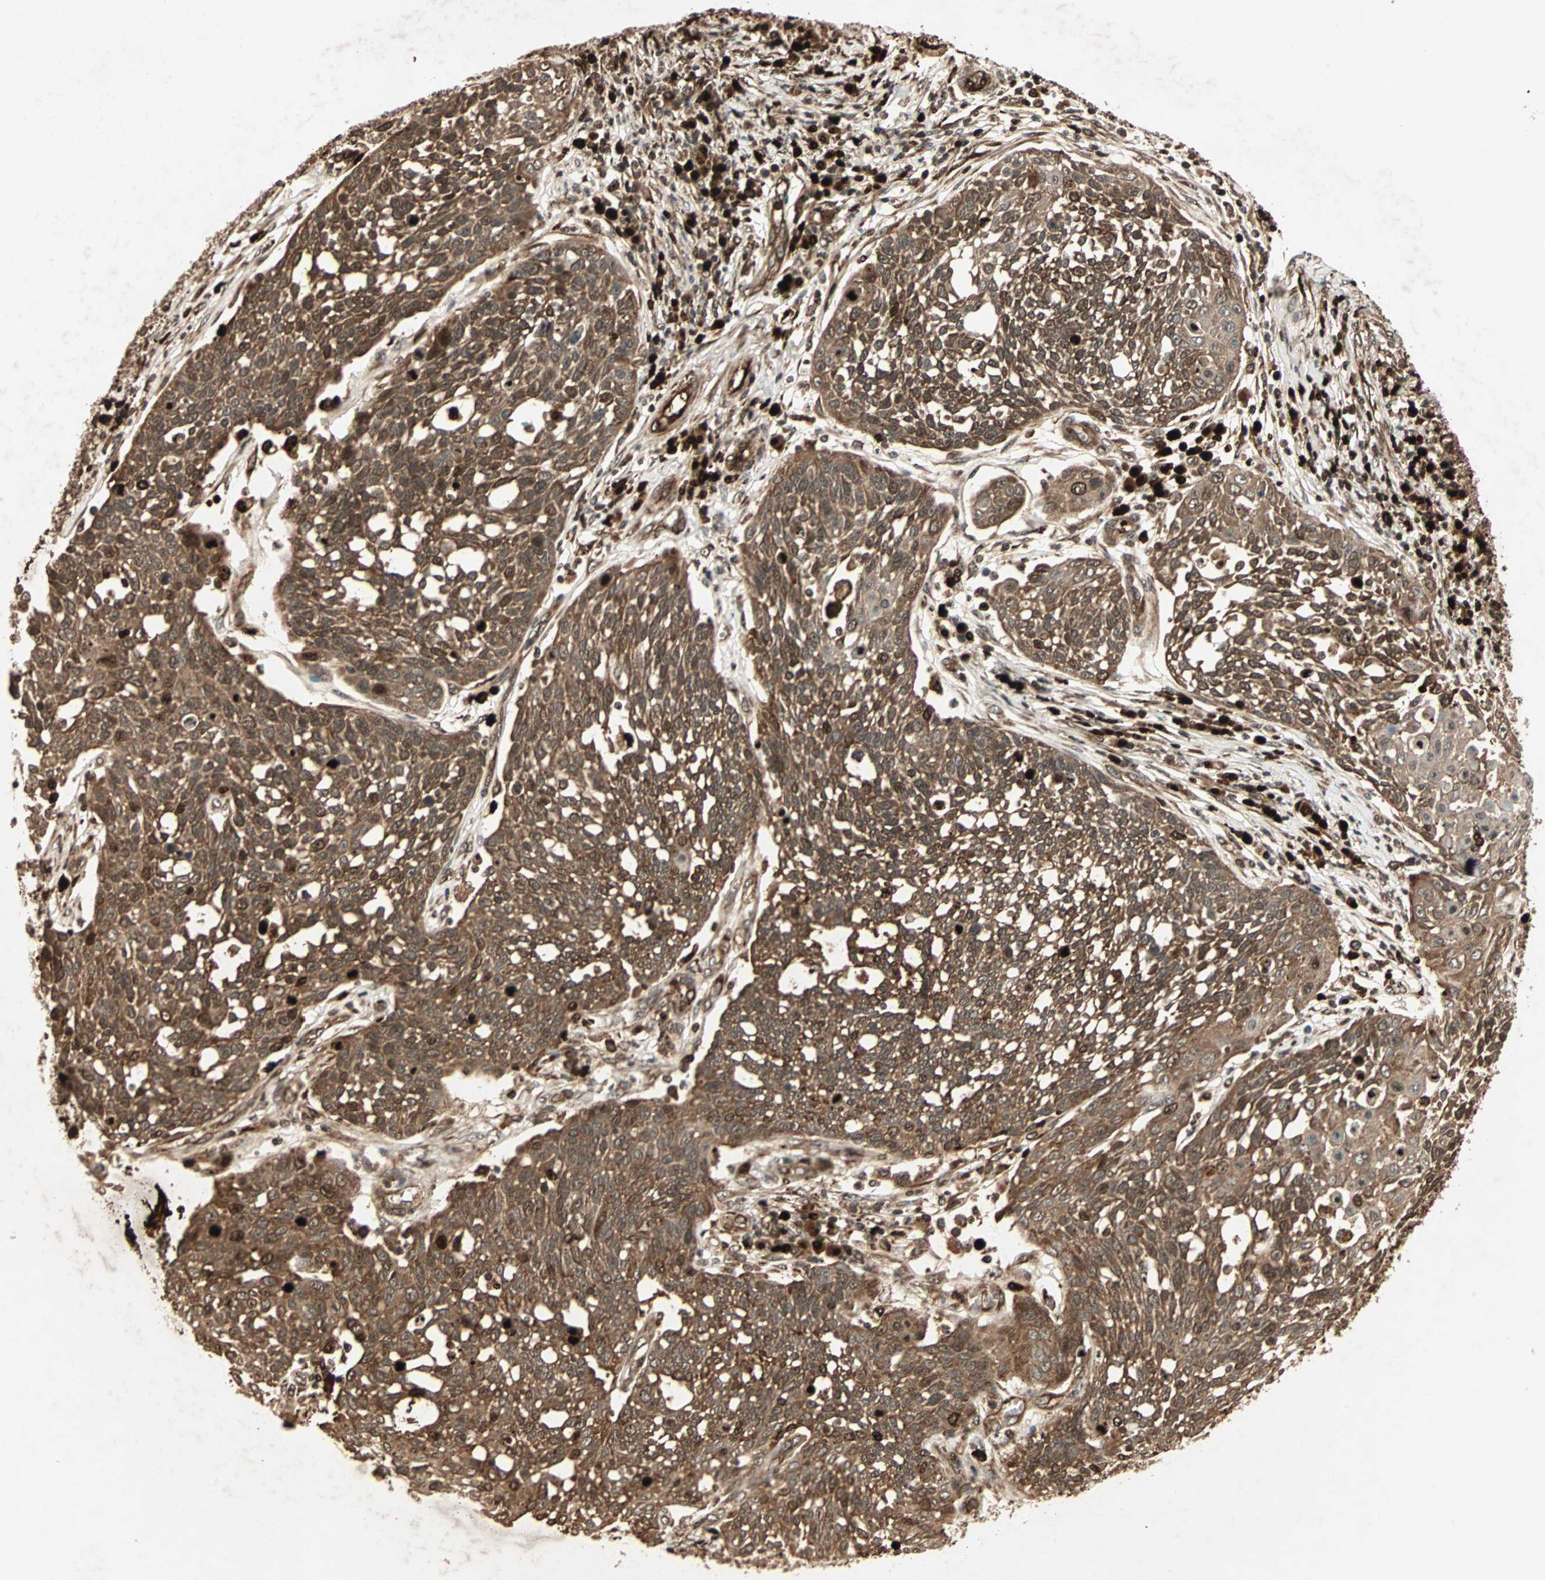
{"staining": {"intensity": "strong", "quantity": ">75%", "location": "cytoplasmic/membranous,nuclear"}, "tissue": "cervical cancer", "cell_type": "Tumor cells", "image_type": "cancer", "snomed": [{"axis": "morphology", "description": "Squamous cell carcinoma, NOS"}, {"axis": "topography", "description": "Cervix"}], "caption": "Protein expression analysis of cervical cancer shows strong cytoplasmic/membranous and nuclear expression in approximately >75% of tumor cells.", "gene": "RFFL", "patient": {"sex": "female", "age": 34}}